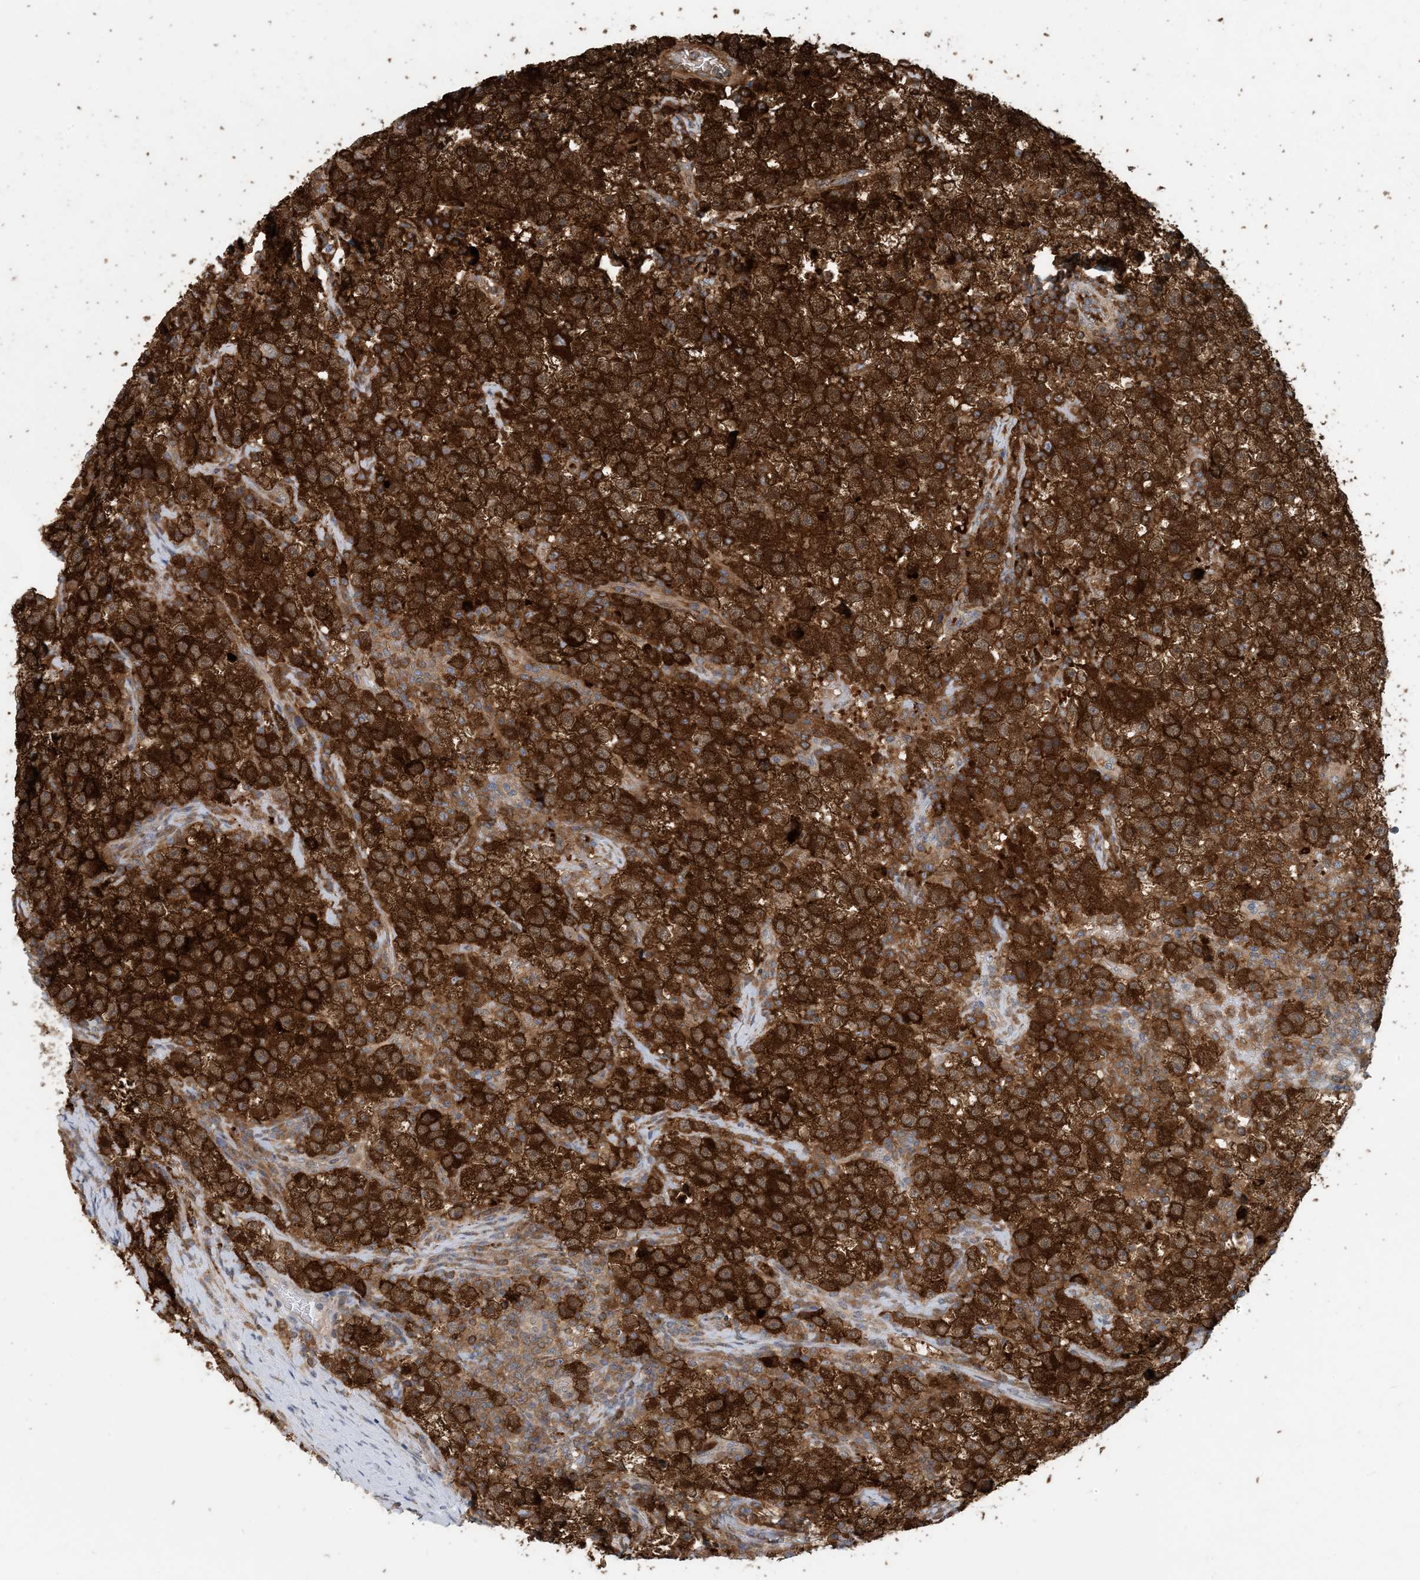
{"staining": {"intensity": "strong", "quantity": ">75%", "location": "cytoplasmic/membranous"}, "tissue": "testis cancer", "cell_type": "Tumor cells", "image_type": "cancer", "snomed": [{"axis": "morphology", "description": "Seminoma, NOS"}, {"axis": "topography", "description": "Testis"}], "caption": "Protein expression analysis of human testis seminoma reveals strong cytoplasmic/membranous expression in about >75% of tumor cells.", "gene": "ZC3H12A", "patient": {"sex": "male", "age": 22}}